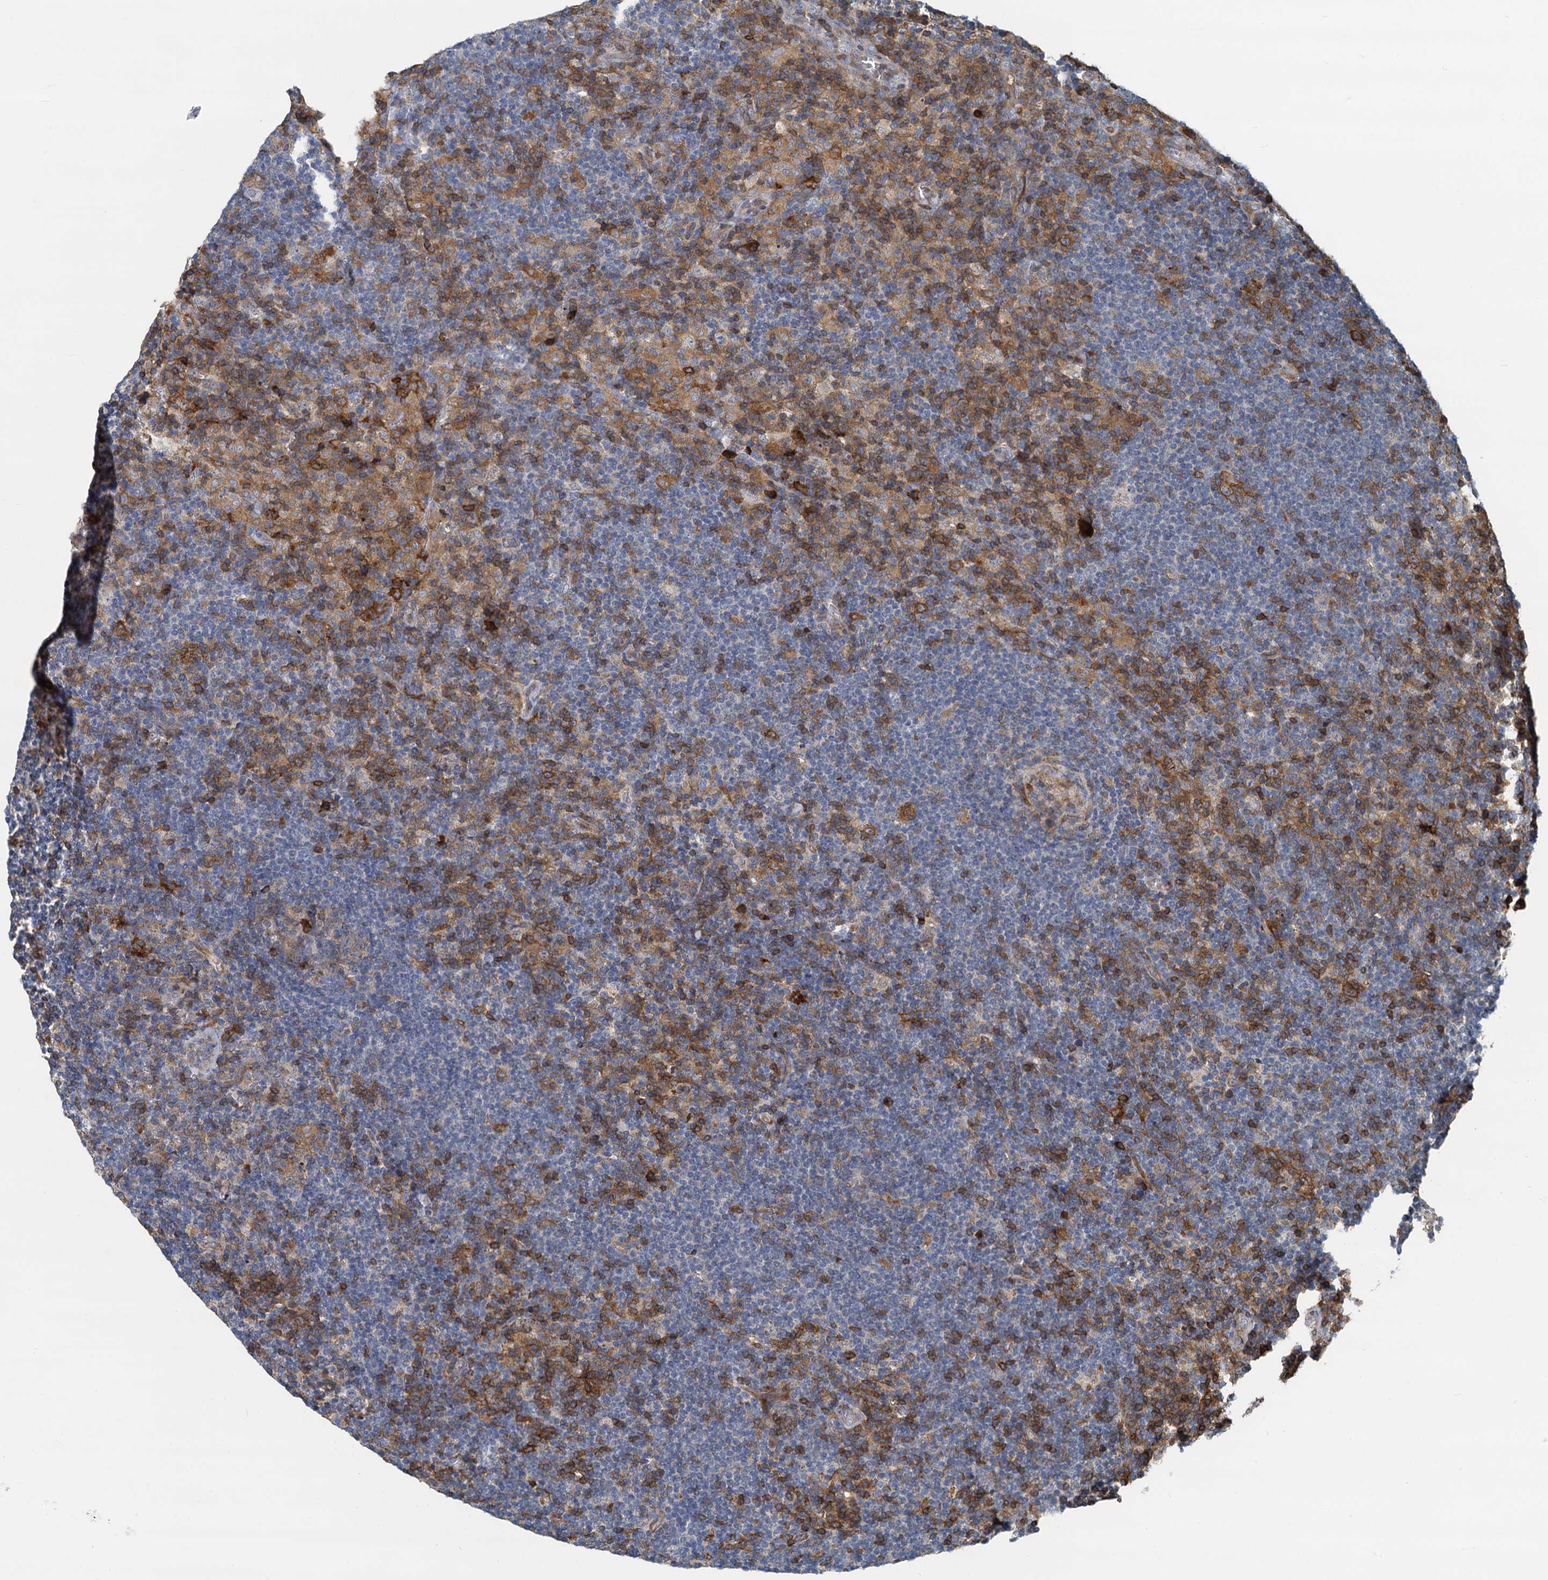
{"staining": {"intensity": "negative", "quantity": "none", "location": "none"}, "tissue": "lymphoma", "cell_type": "Tumor cells", "image_type": "cancer", "snomed": [{"axis": "morphology", "description": "Hodgkin's disease, NOS"}, {"axis": "topography", "description": "Lymph node"}], "caption": "This is an immunohistochemistry (IHC) photomicrograph of Hodgkin's disease. There is no expression in tumor cells.", "gene": "LNX2", "patient": {"sex": "female", "age": 57}}